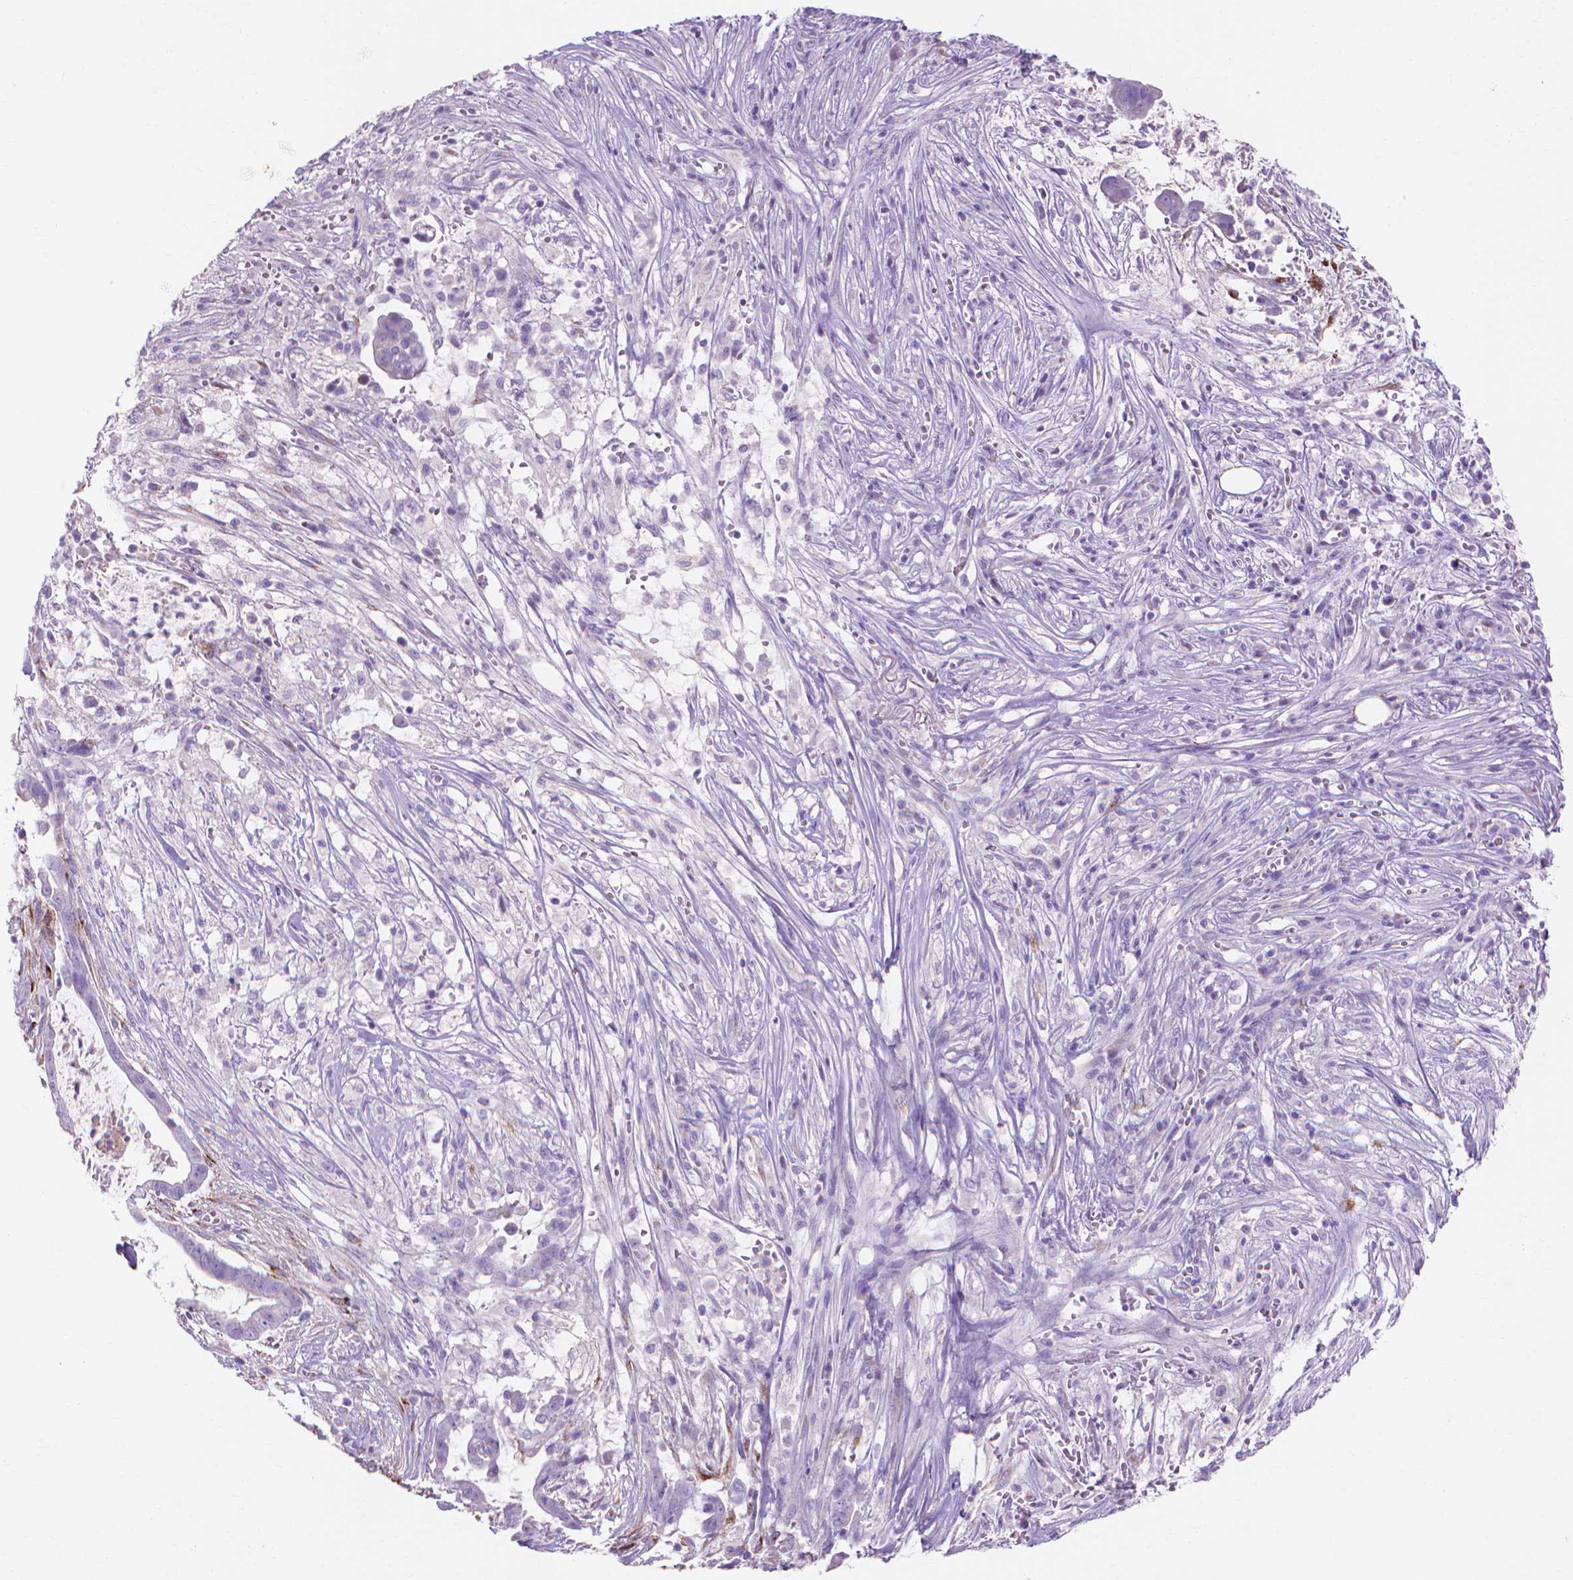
{"staining": {"intensity": "negative", "quantity": "none", "location": "none"}, "tissue": "pancreatic cancer", "cell_type": "Tumor cells", "image_type": "cancer", "snomed": [{"axis": "morphology", "description": "Adenocarcinoma, NOS"}, {"axis": "topography", "description": "Pancreas"}], "caption": "The immunohistochemistry (IHC) histopathology image has no significant positivity in tumor cells of pancreatic cancer (adenocarcinoma) tissue. The staining is performed using DAB brown chromogen with nuclei counter-stained in using hematoxylin.", "gene": "MMP11", "patient": {"sex": "male", "age": 61}}